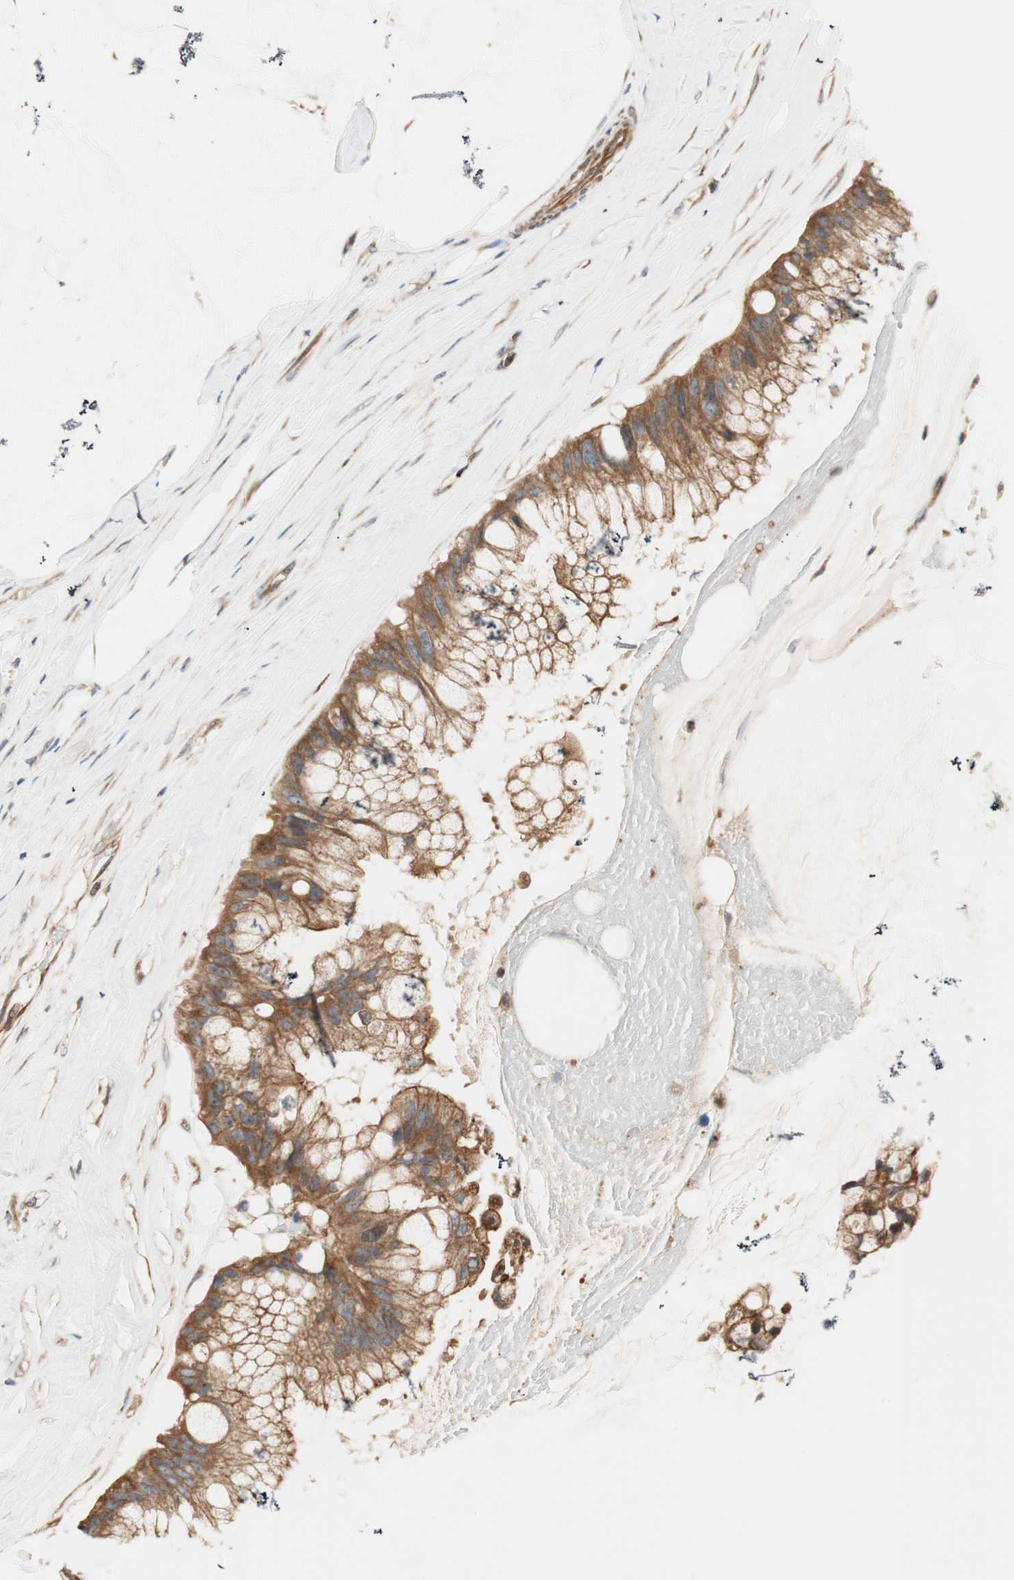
{"staining": {"intensity": "strong", "quantity": ">75%", "location": "cytoplasmic/membranous"}, "tissue": "ovarian cancer", "cell_type": "Tumor cells", "image_type": "cancer", "snomed": [{"axis": "morphology", "description": "Cystadenocarcinoma, mucinous, NOS"}, {"axis": "topography", "description": "Ovary"}], "caption": "Ovarian cancer tissue reveals strong cytoplasmic/membranous staining in about >75% of tumor cells (DAB (3,3'-diaminobenzidine) IHC with brightfield microscopy, high magnification).", "gene": "CTTNBP2NL", "patient": {"sex": "female", "age": 39}}